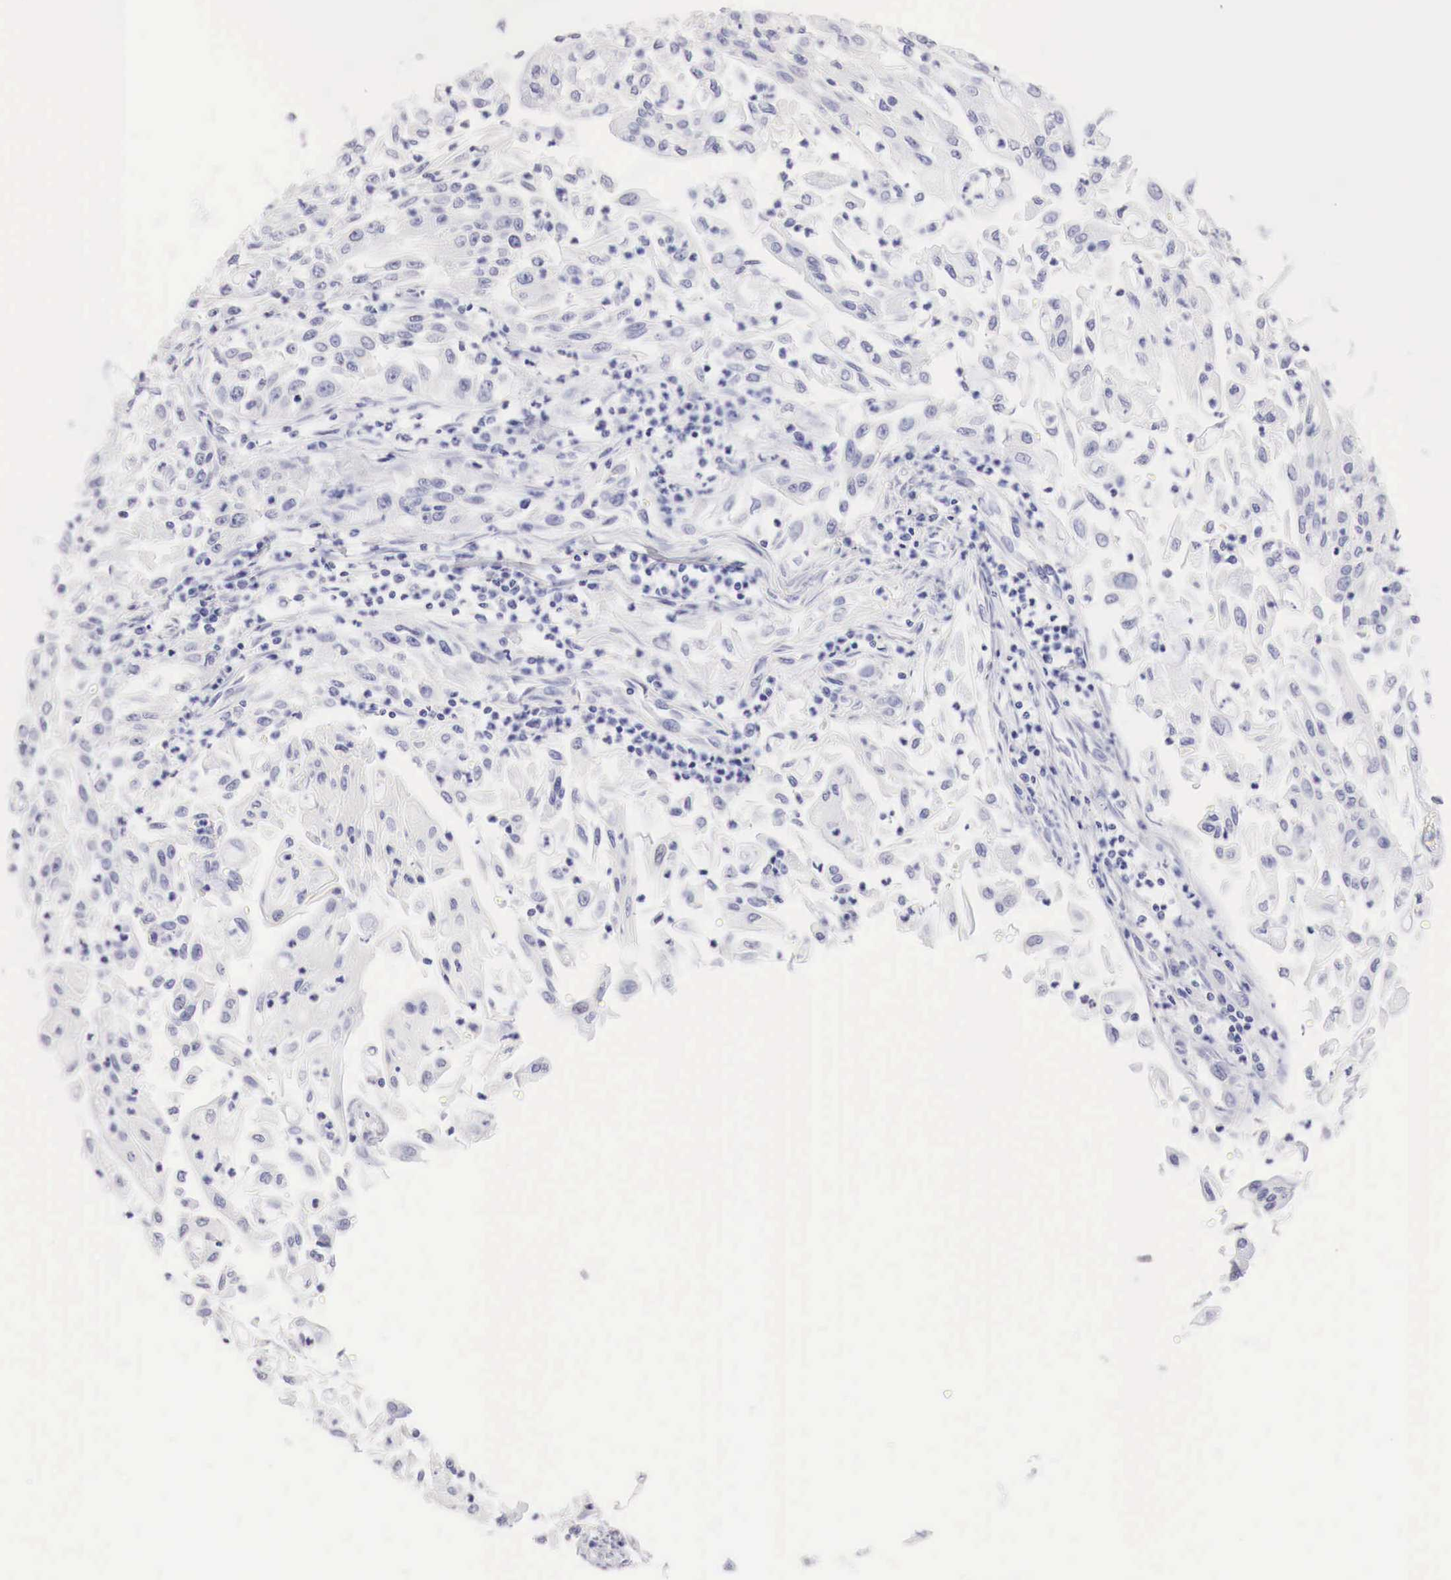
{"staining": {"intensity": "negative", "quantity": "none", "location": "none"}, "tissue": "endometrial cancer", "cell_type": "Tumor cells", "image_type": "cancer", "snomed": [{"axis": "morphology", "description": "Adenocarcinoma, NOS"}, {"axis": "topography", "description": "Endometrium"}], "caption": "IHC of human endometrial adenocarcinoma demonstrates no positivity in tumor cells.", "gene": "TYR", "patient": {"sex": "female", "age": 75}}